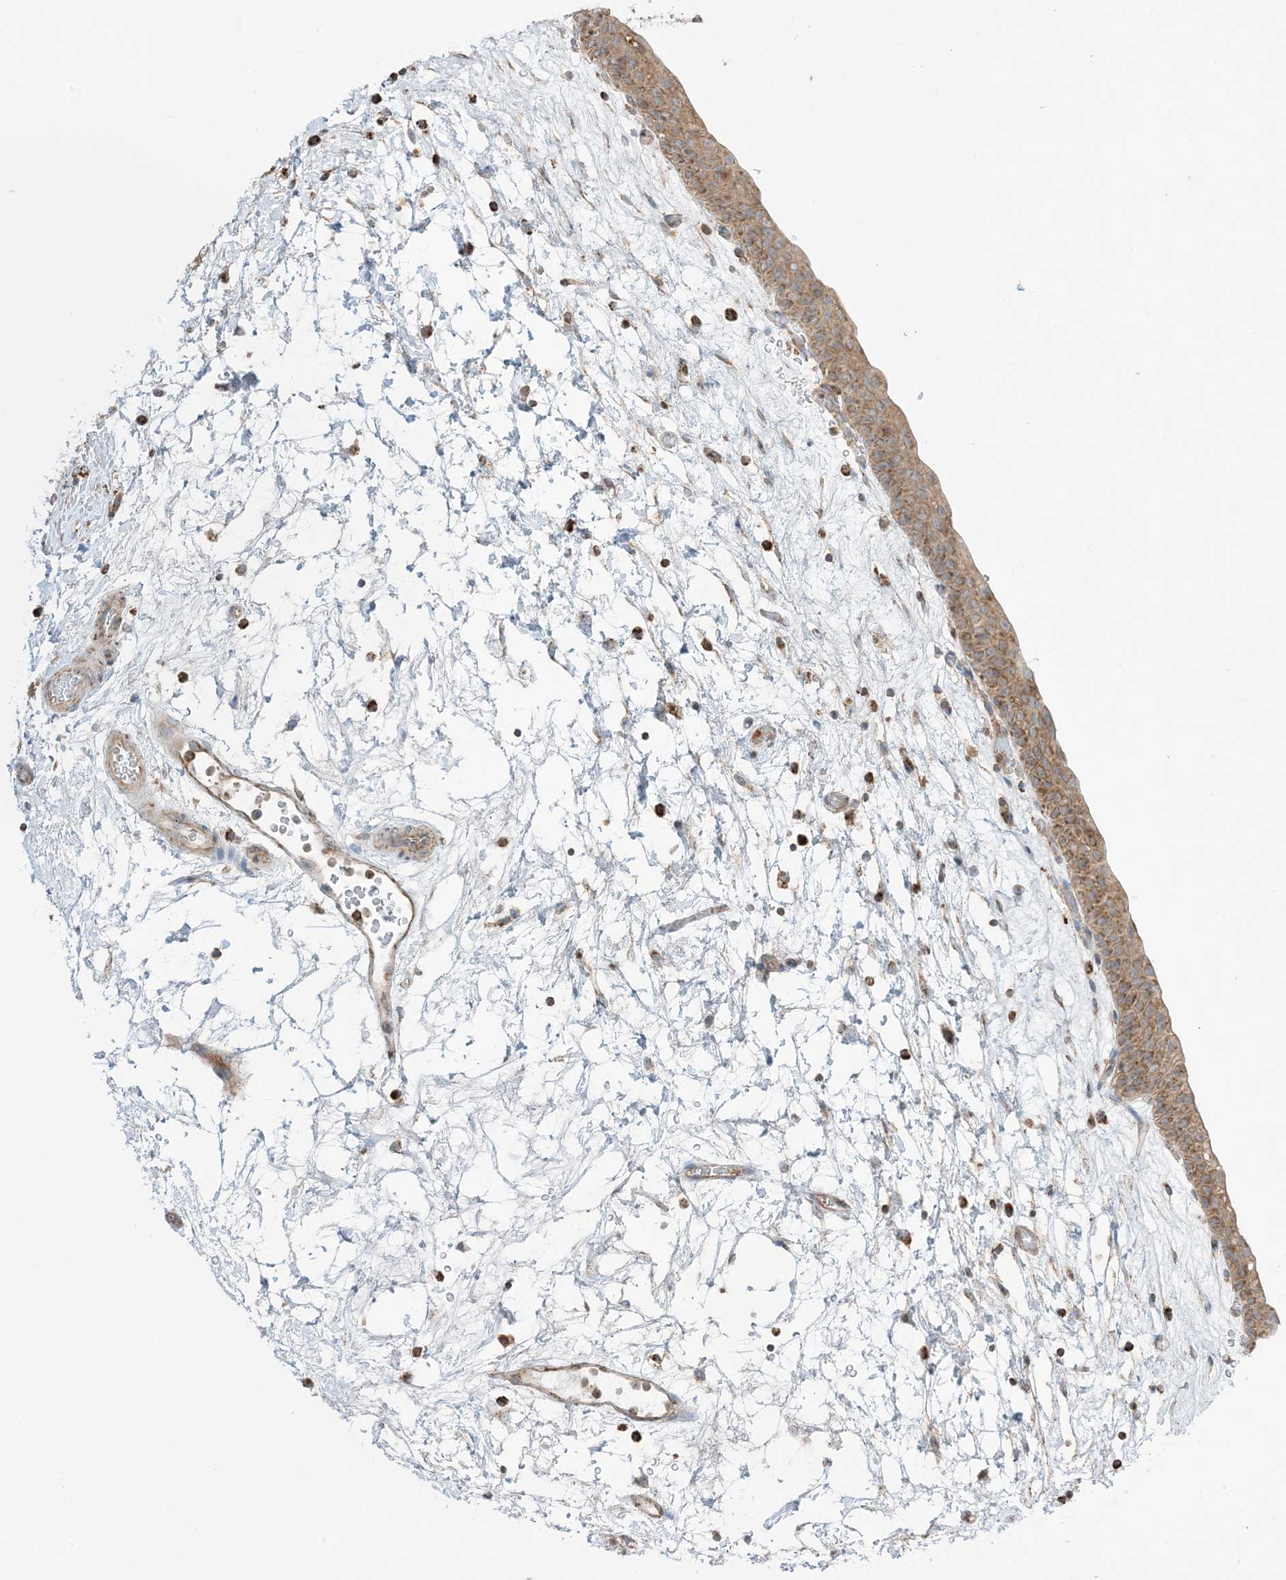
{"staining": {"intensity": "moderate", "quantity": ">75%", "location": "cytoplasmic/membranous"}, "tissue": "urinary bladder", "cell_type": "Urothelial cells", "image_type": "normal", "snomed": [{"axis": "morphology", "description": "Normal tissue, NOS"}, {"axis": "topography", "description": "Urinary bladder"}], "caption": "Immunohistochemical staining of benign human urinary bladder shows moderate cytoplasmic/membranous protein positivity in approximately >75% of urothelial cells. (DAB (3,3'-diaminobenzidine) = brown stain, brightfield microscopy at high magnification).", "gene": "N4BP3", "patient": {"sex": "male", "age": 83}}